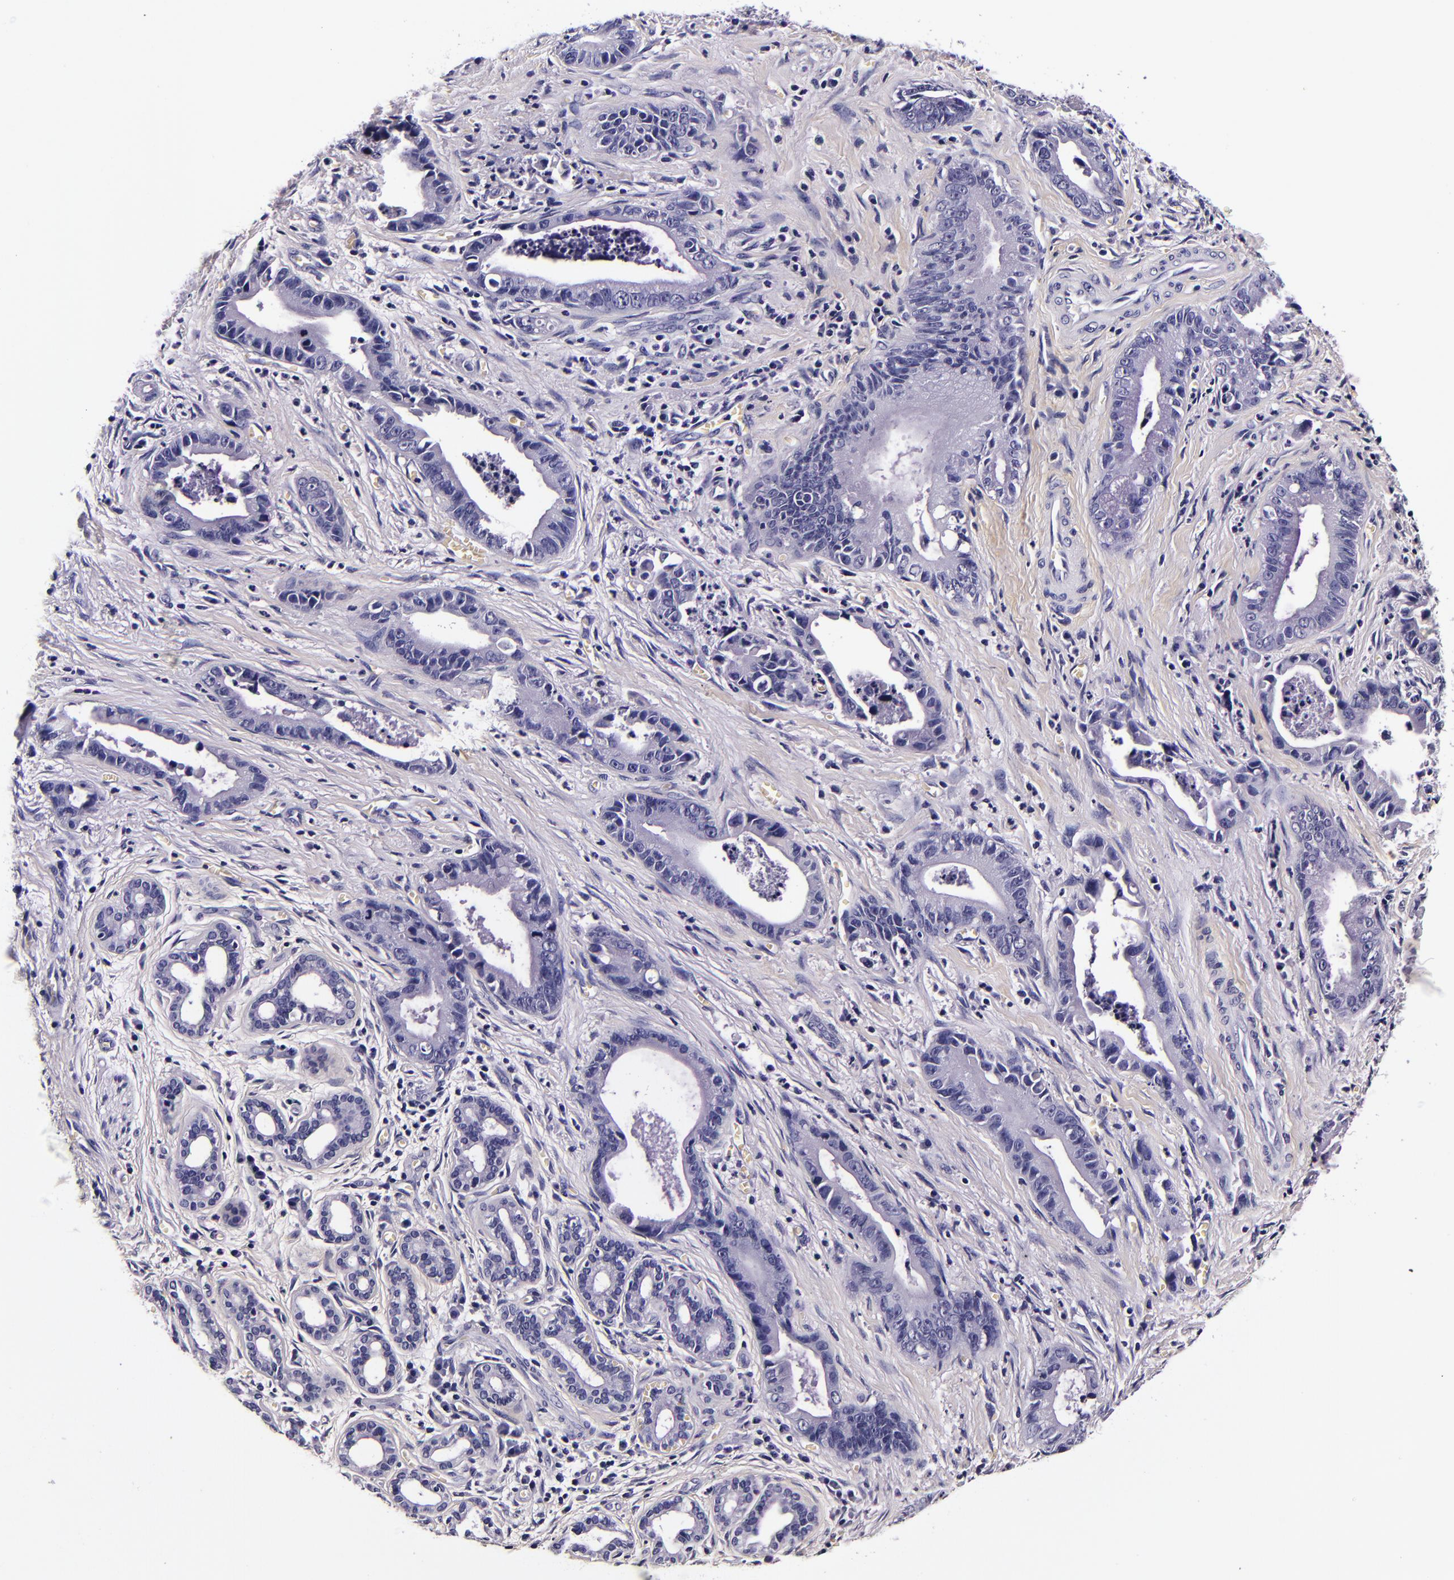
{"staining": {"intensity": "negative", "quantity": "none", "location": "none"}, "tissue": "liver cancer", "cell_type": "Tumor cells", "image_type": "cancer", "snomed": [{"axis": "morphology", "description": "Cholangiocarcinoma"}, {"axis": "topography", "description": "Liver"}], "caption": "IHC of human liver cancer (cholangiocarcinoma) demonstrates no positivity in tumor cells.", "gene": "FBN1", "patient": {"sex": "female", "age": 55}}